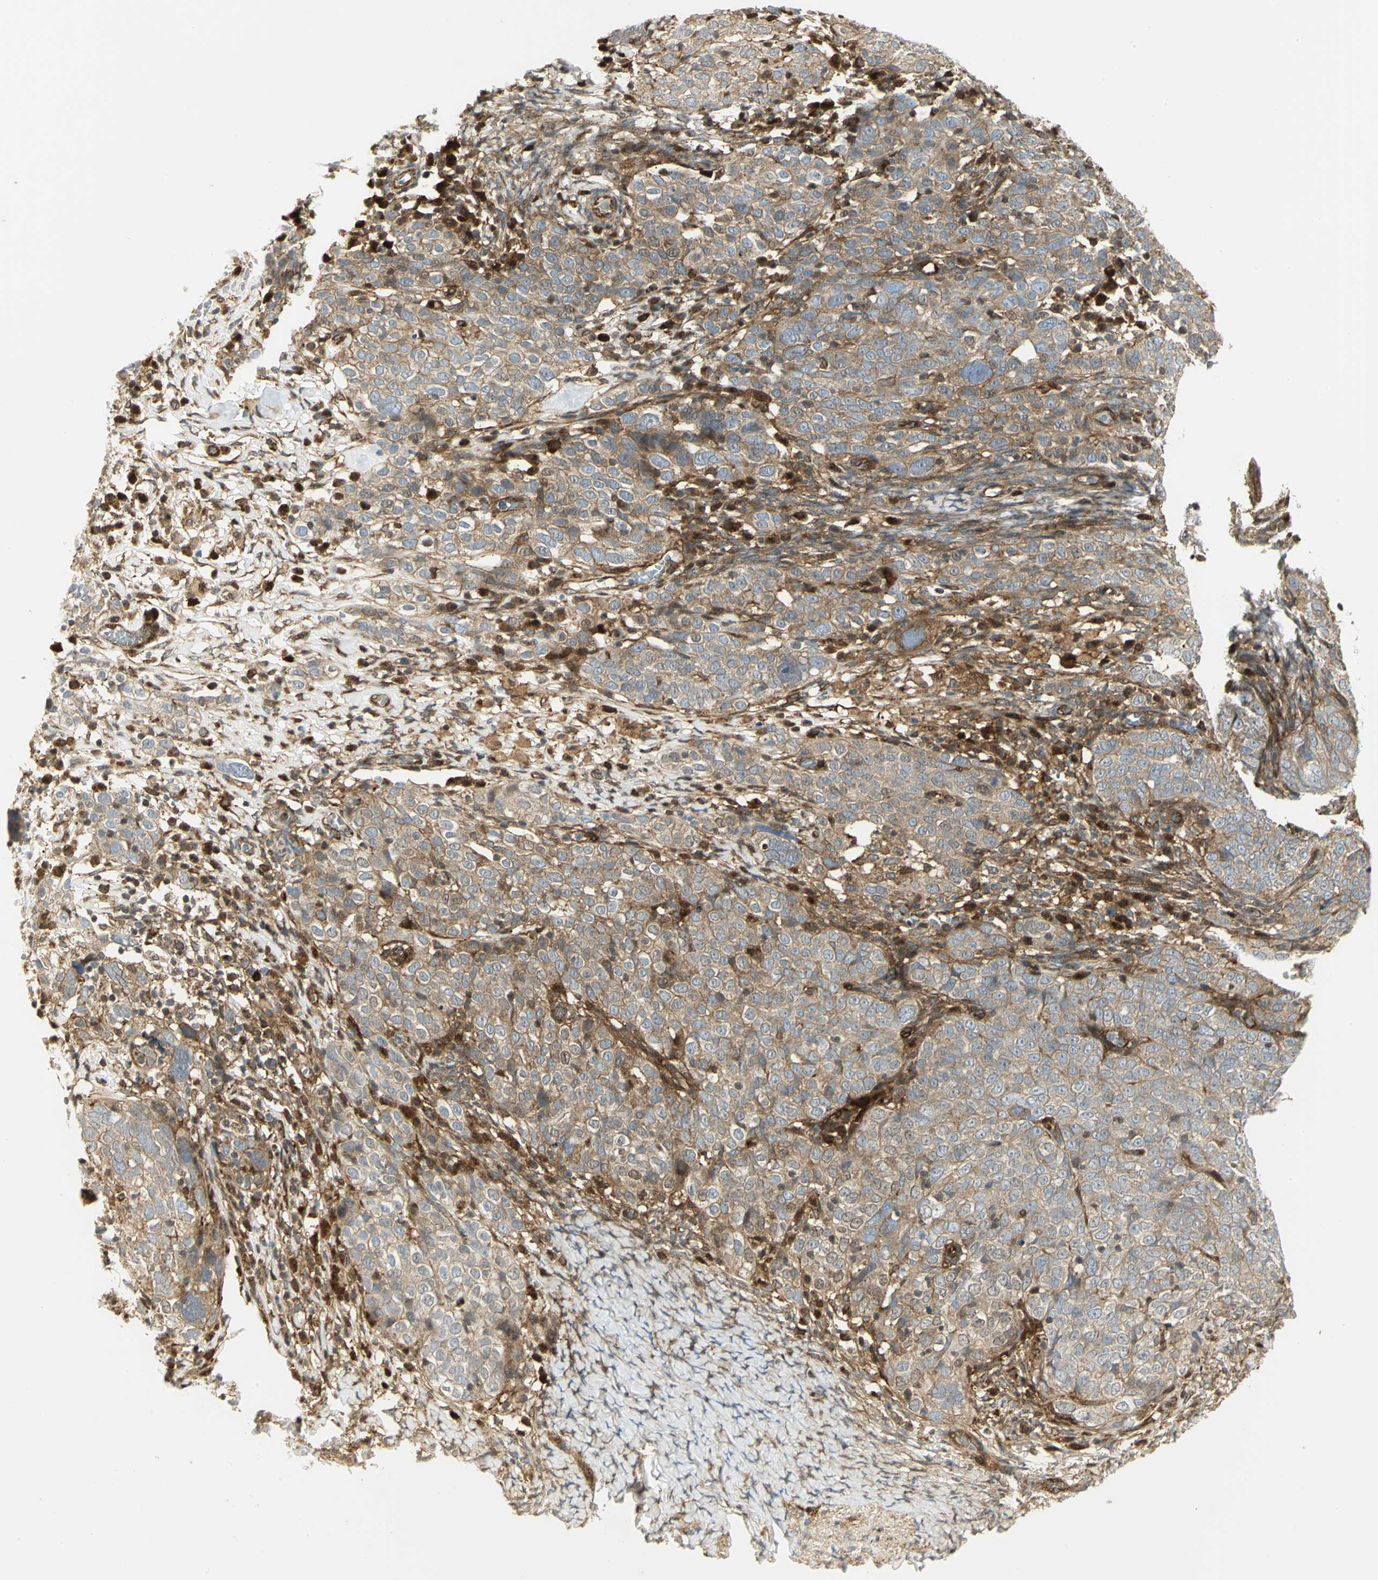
{"staining": {"intensity": "moderate", "quantity": ">75%", "location": "cytoplasmic/membranous"}, "tissue": "ovarian cancer", "cell_type": "Tumor cells", "image_type": "cancer", "snomed": [{"axis": "morphology", "description": "Normal tissue, NOS"}, {"axis": "morphology", "description": "Cystadenocarcinoma, serous, NOS"}, {"axis": "topography", "description": "Ovary"}], "caption": "An immunohistochemistry micrograph of neoplastic tissue is shown. Protein staining in brown highlights moderate cytoplasmic/membranous positivity in ovarian cancer (serous cystadenocarcinoma) within tumor cells. (Brightfield microscopy of DAB IHC at high magnification).", "gene": "EEA1", "patient": {"sex": "female", "age": 62}}